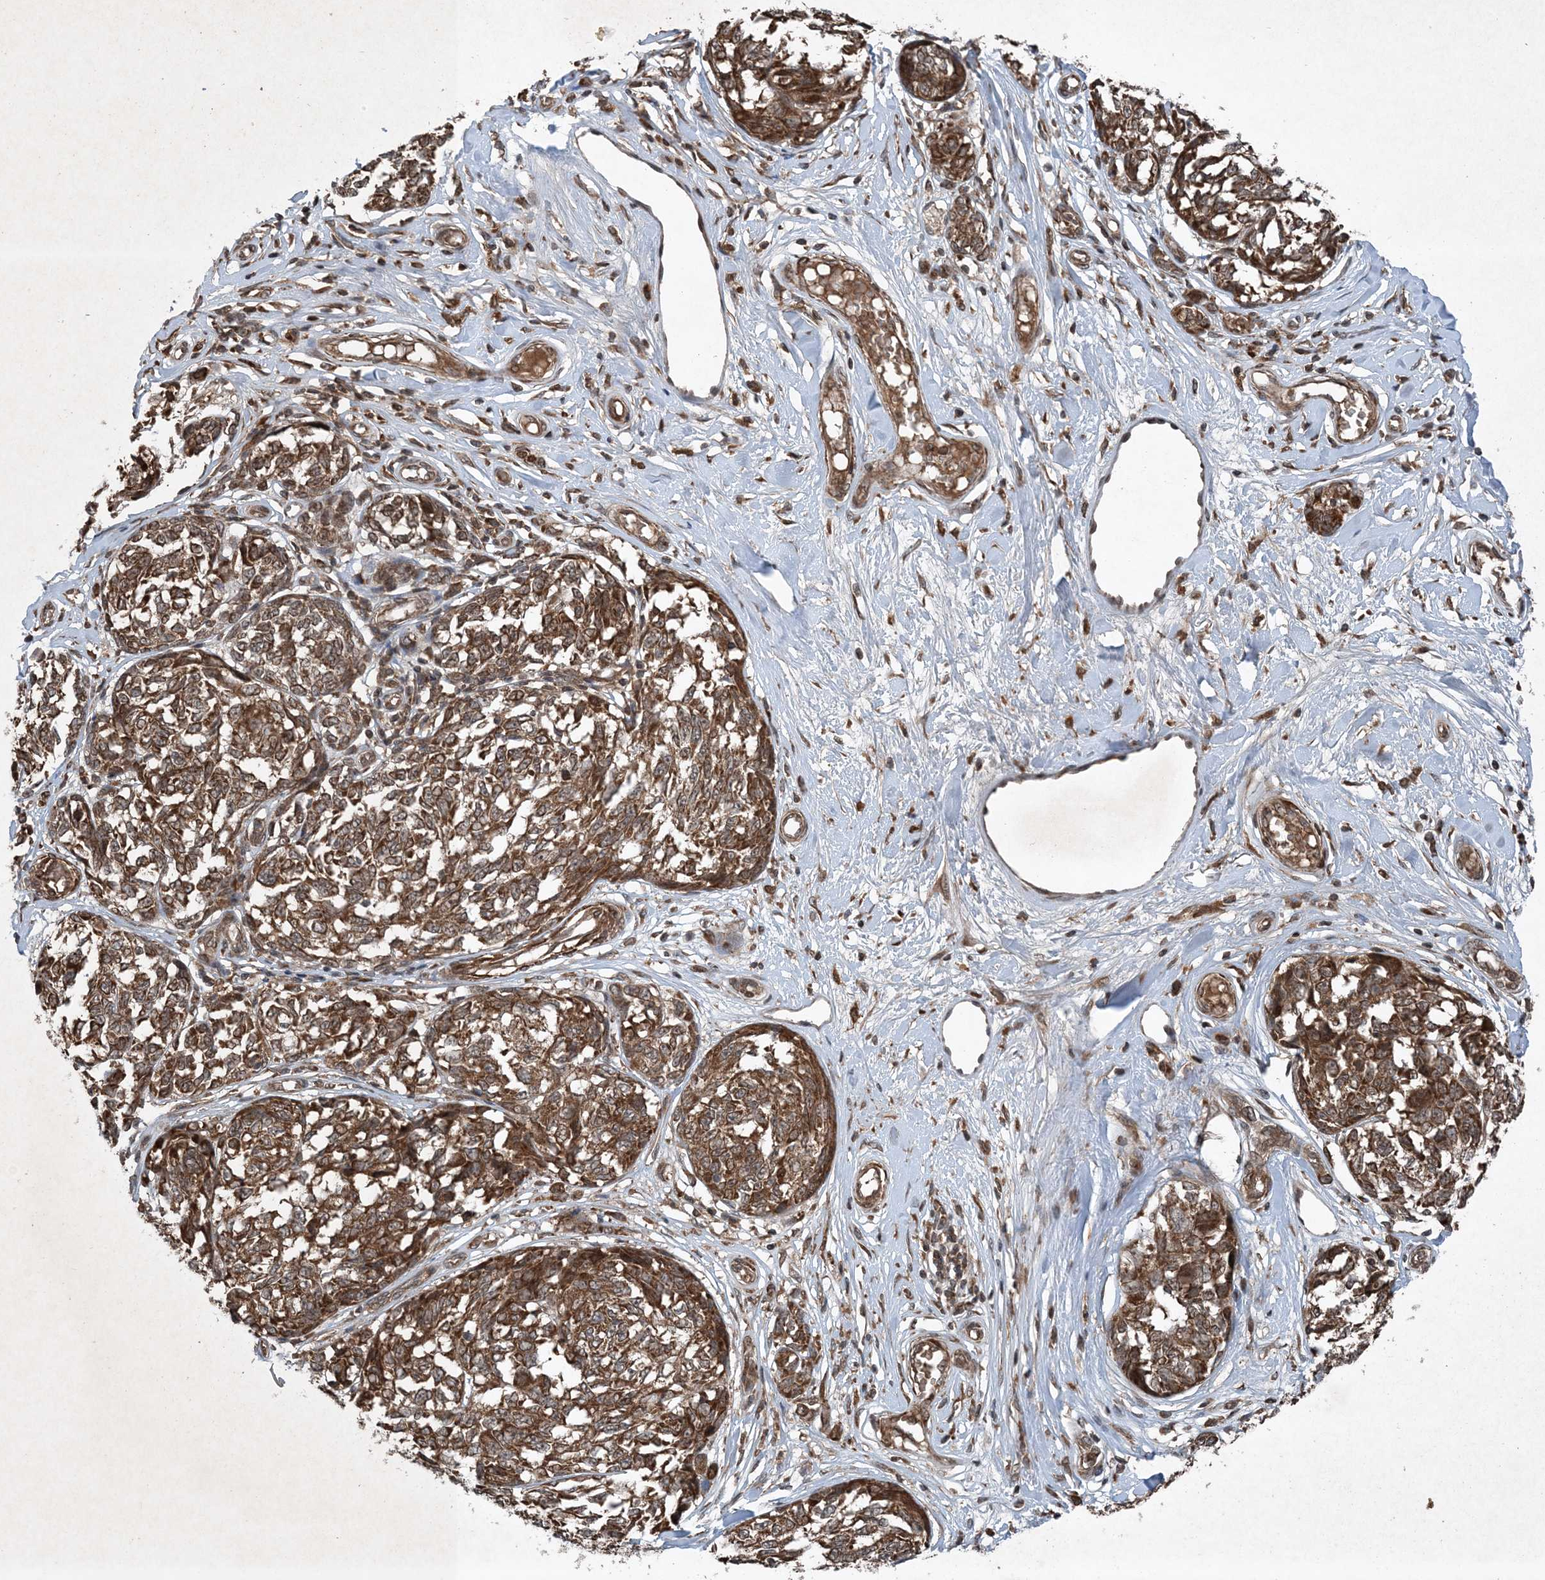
{"staining": {"intensity": "moderate", "quantity": ">75%", "location": "cytoplasmic/membranous"}, "tissue": "melanoma", "cell_type": "Tumor cells", "image_type": "cancer", "snomed": [{"axis": "morphology", "description": "Malignant melanoma, NOS"}, {"axis": "topography", "description": "Skin"}], "caption": "There is medium levels of moderate cytoplasmic/membranous positivity in tumor cells of malignant melanoma, as demonstrated by immunohistochemical staining (brown color).", "gene": "GNG5", "patient": {"sex": "female", "age": 64}}